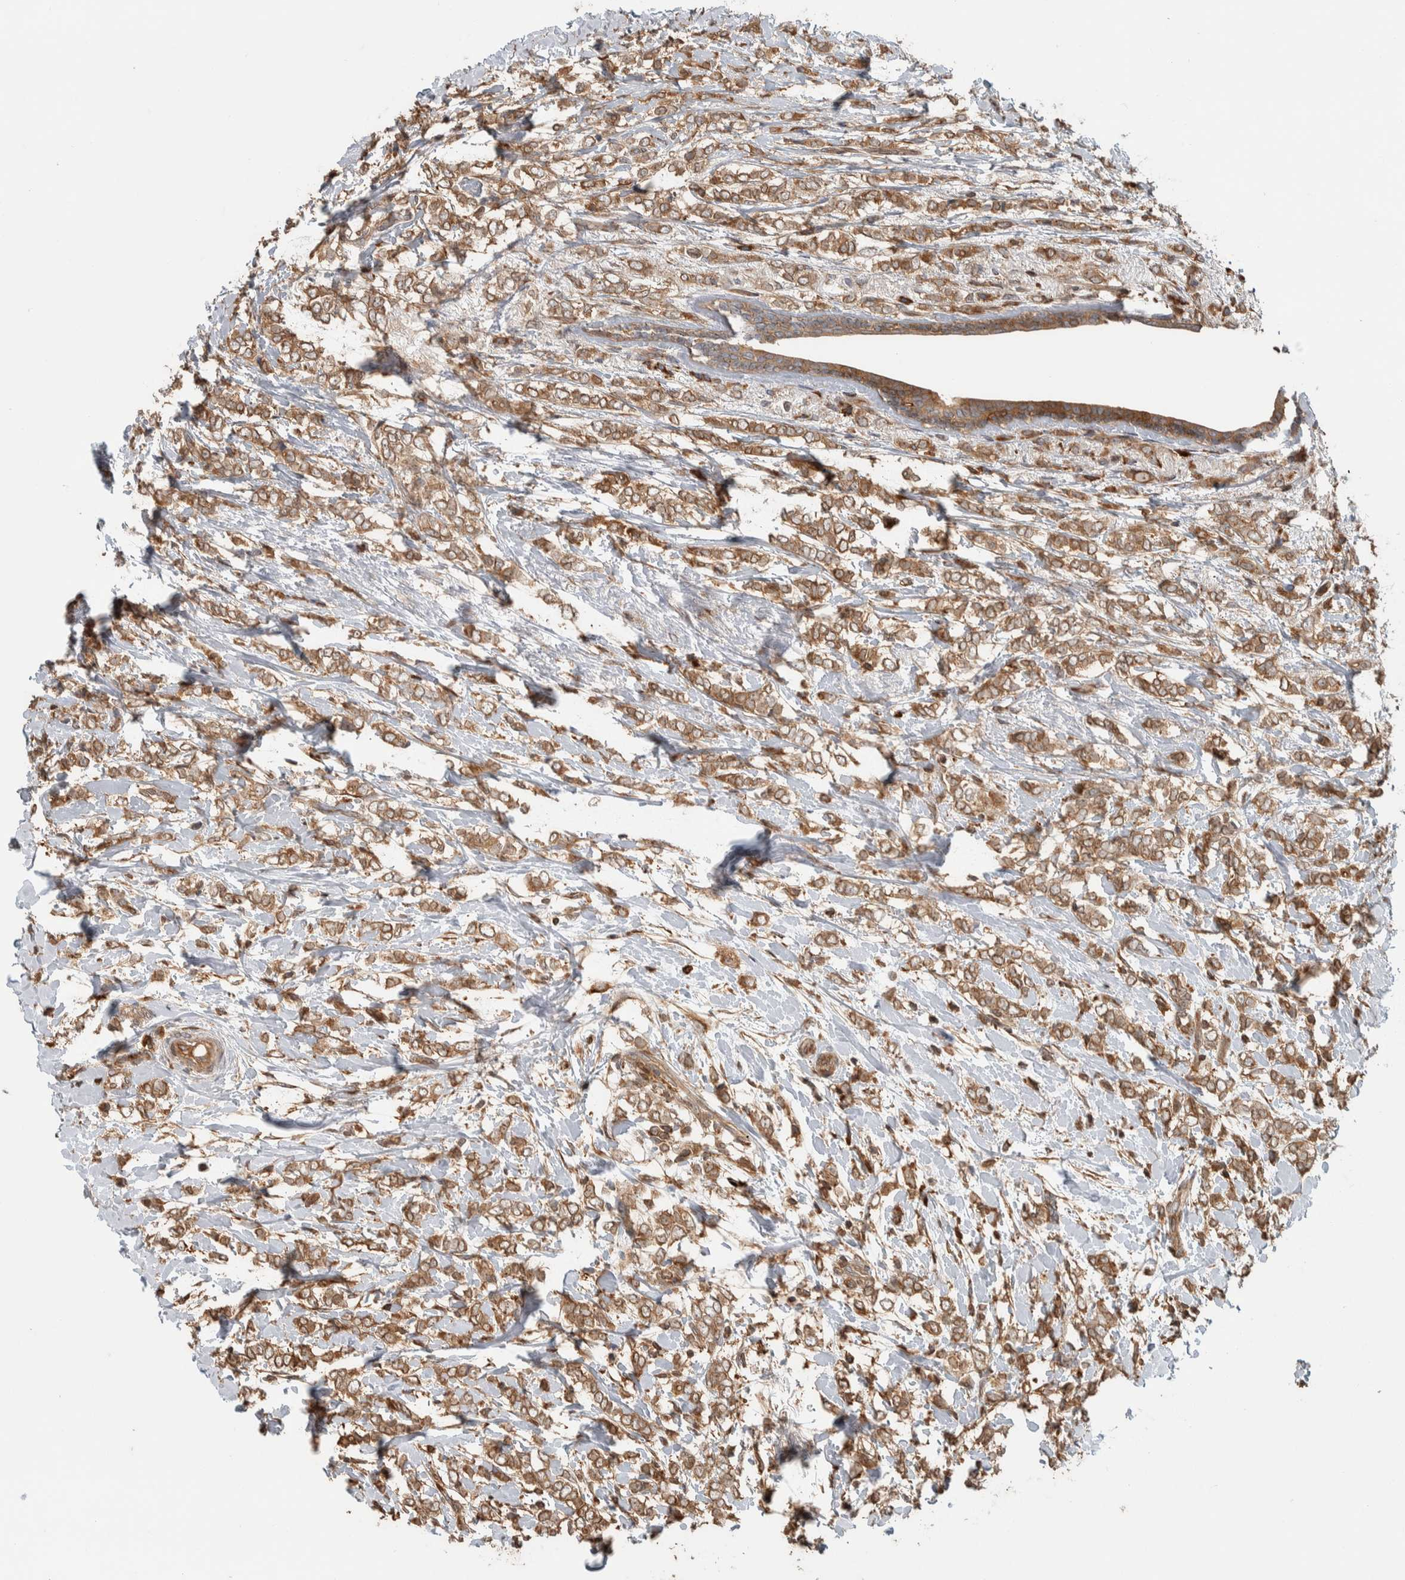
{"staining": {"intensity": "moderate", "quantity": ">75%", "location": "cytoplasmic/membranous"}, "tissue": "breast cancer", "cell_type": "Tumor cells", "image_type": "cancer", "snomed": [{"axis": "morphology", "description": "Normal tissue, NOS"}, {"axis": "morphology", "description": "Lobular carcinoma"}, {"axis": "topography", "description": "Breast"}], "caption": "A micrograph of human breast lobular carcinoma stained for a protein exhibits moderate cytoplasmic/membranous brown staining in tumor cells.", "gene": "CNTROB", "patient": {"sex": "female", "age": 47}}